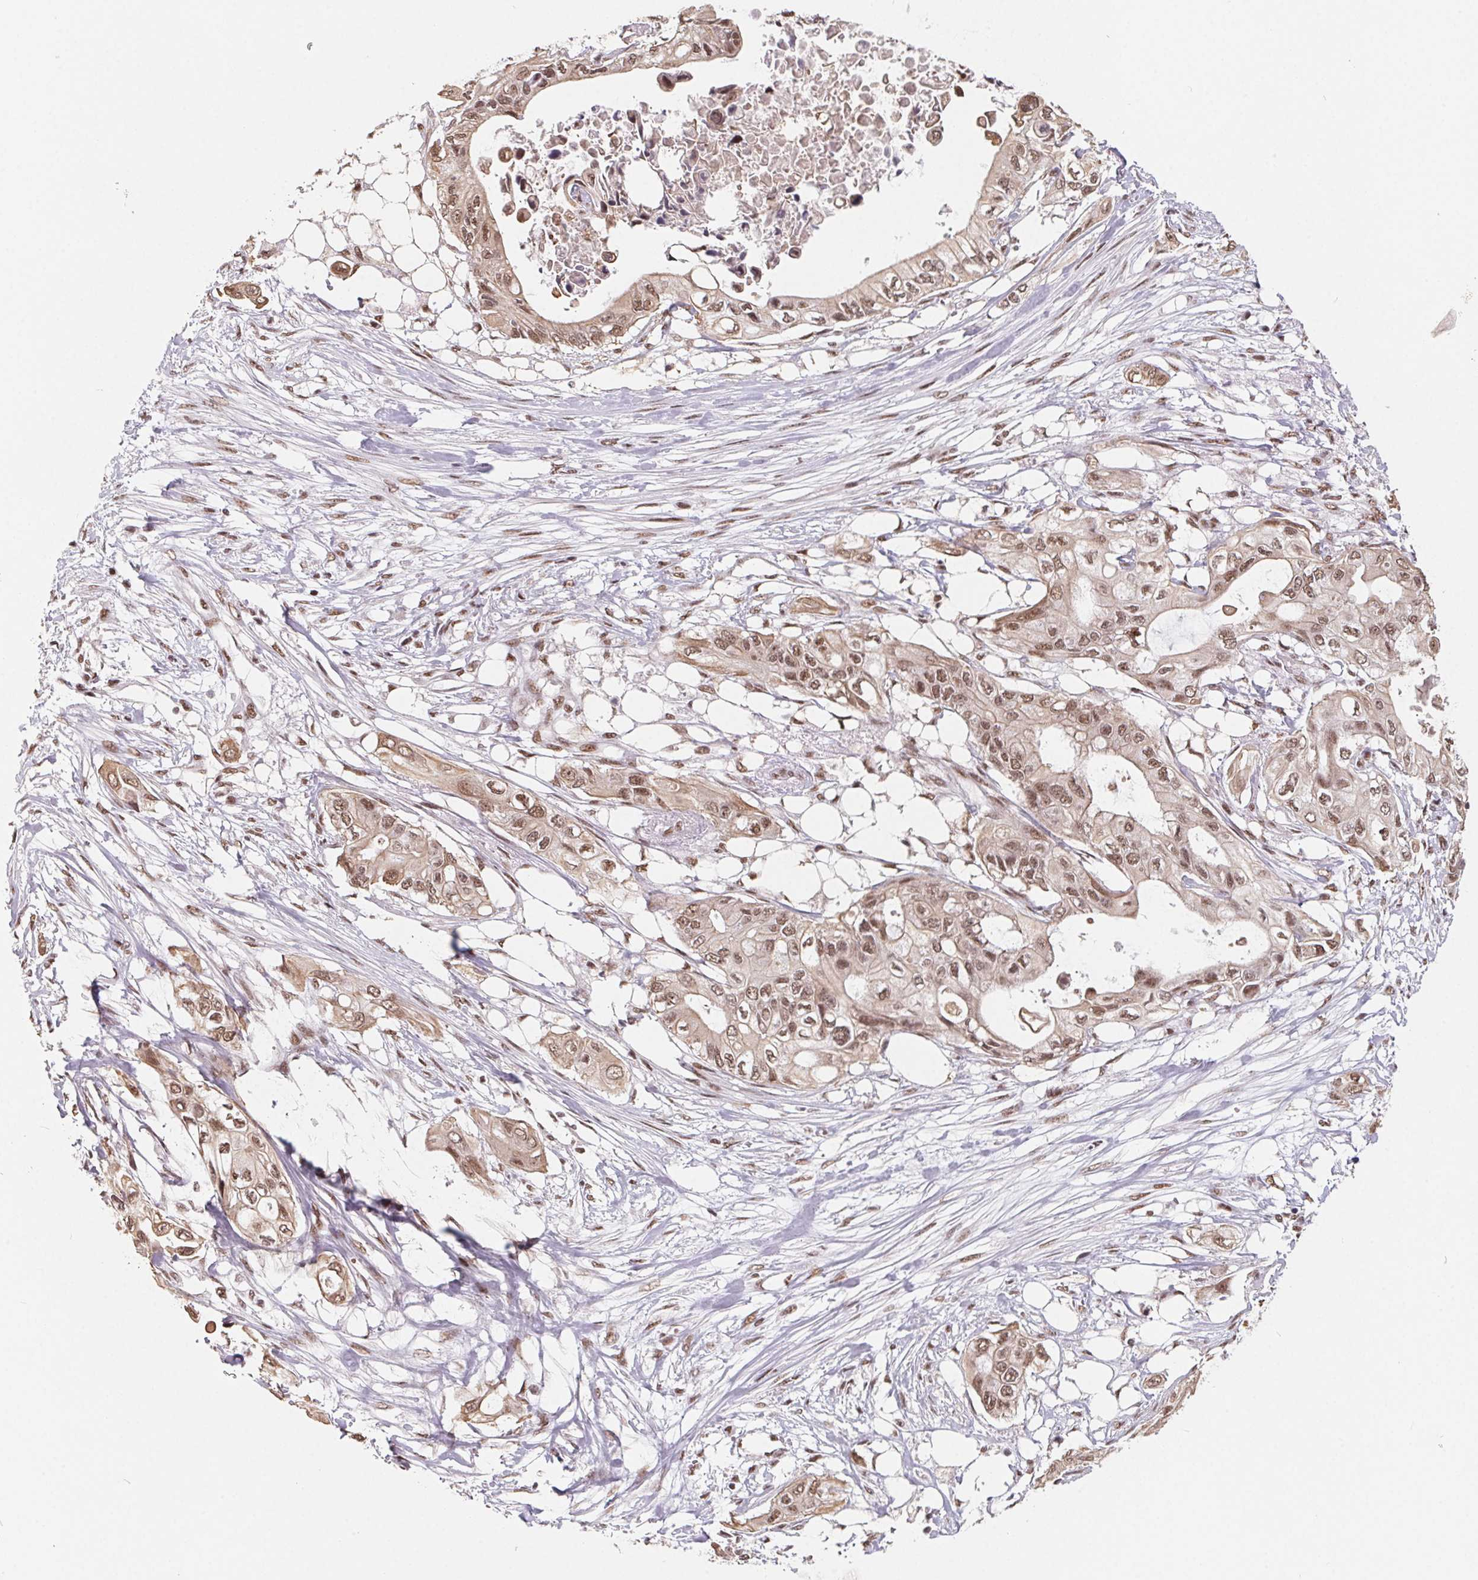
{"staining": {"intensity": "moderate", "quantity": ">75%", "location": "nuclear"}, "tissue": "pancreatic cancer", "cell_type": "Tumor cells", "image_type": "cancer", "snomed": [{"axis": "morphology", "description": "Adenocarcinoma, NOS"}, {"axis": "topography", "description": "Pancreas"}], "caption": "DAB immunohistochemical staining of adenocarcinoma (pancreatic) exhibits moderate nuclear protein staining in about >75% of tumor cells.", "gene": "TCERG1", "patient": {"sex": "female", "age": 63}}